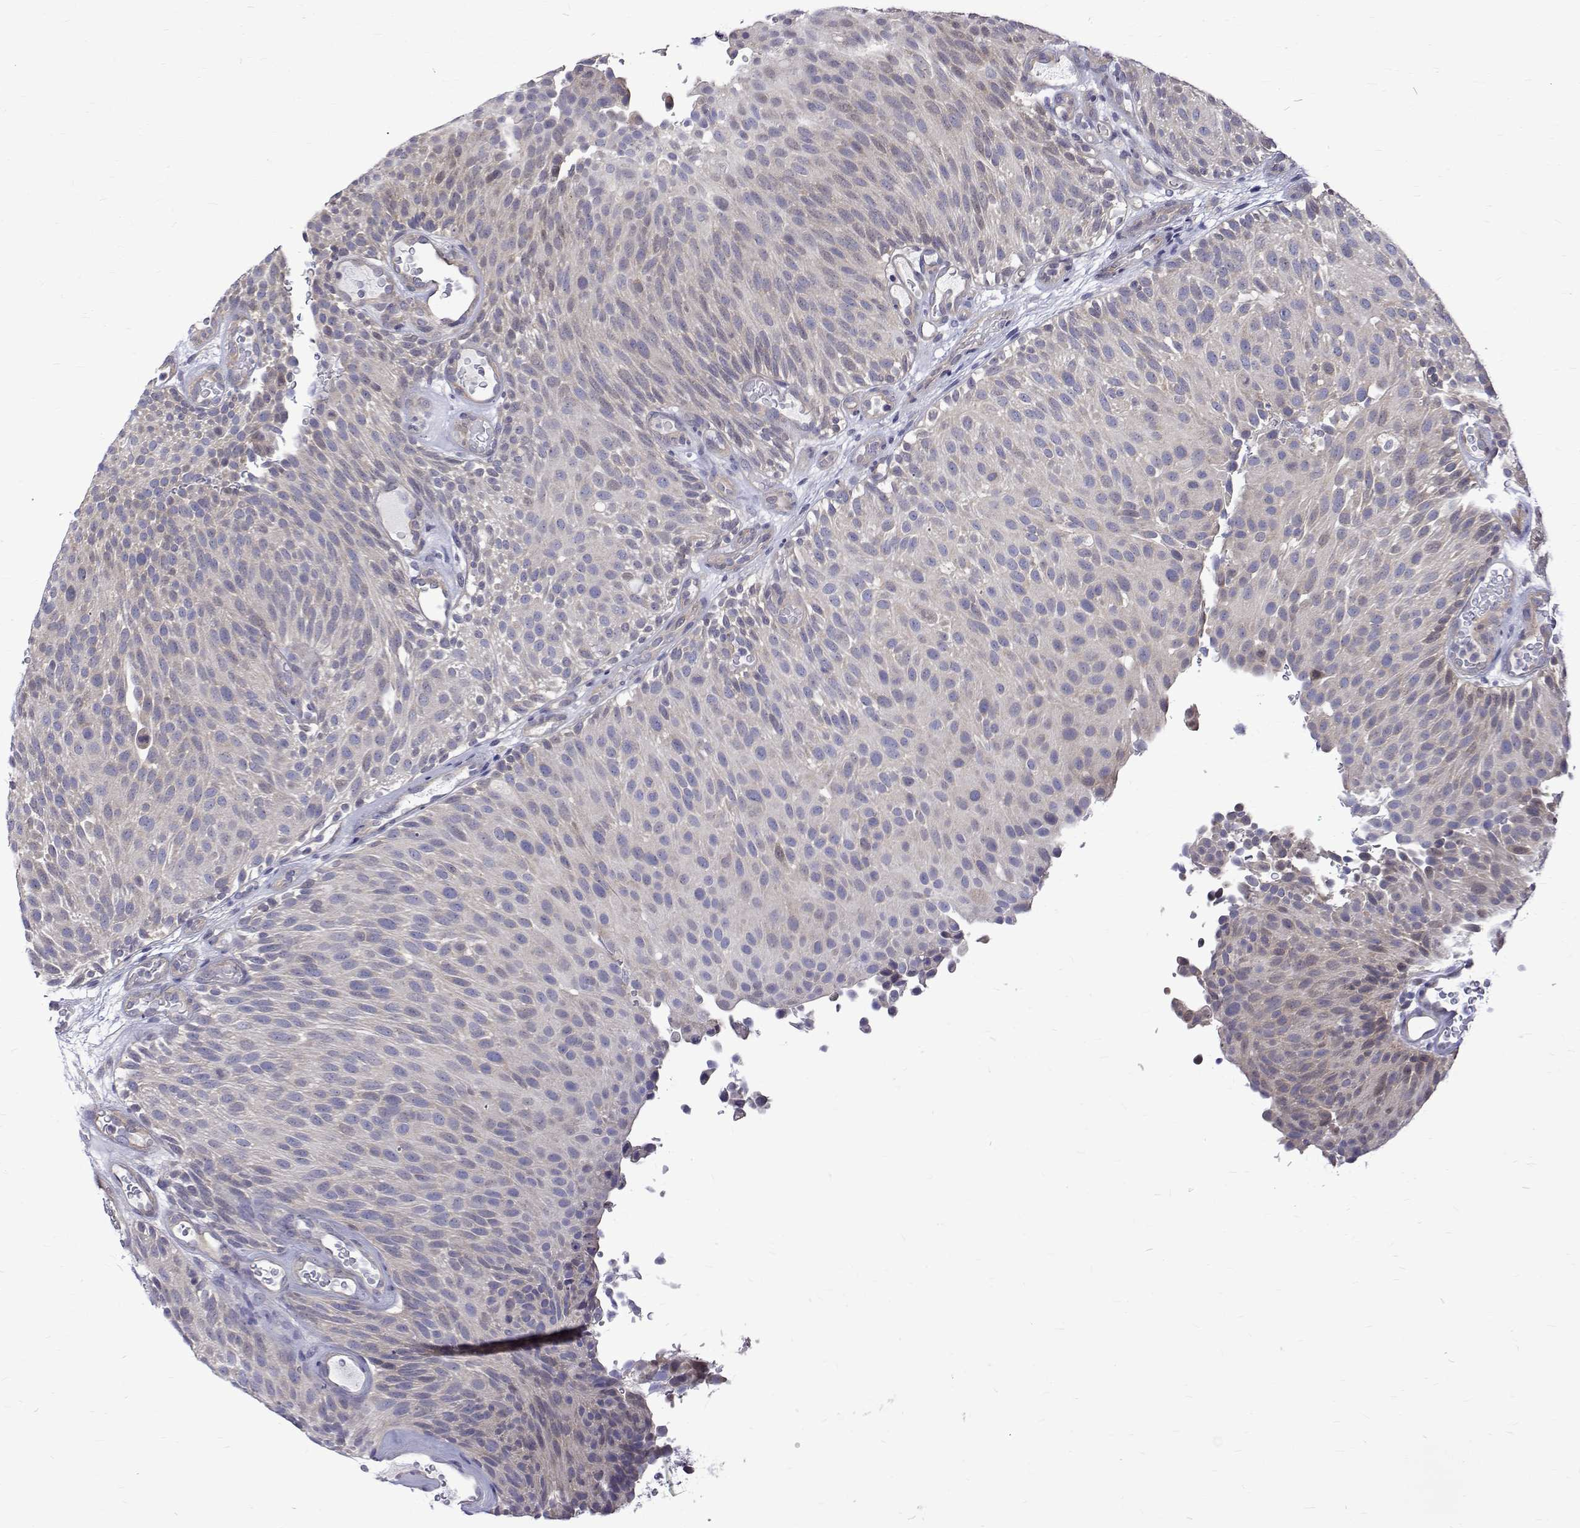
{"staining": {"intensity": "negative", "quantity": "none", "location": "none"}, "tissue": "urothelial cancer", "cell_type": "Tumor cells", "image_type": "cancer", "snomed": [{"axis": "morphology", "description": "Urothelial carcinoma, Low grade"}, {"axis": "topography", "description": "Urinary bladder"}], "caption": "Urothelial carcinoma (low-grade) stained for a protein using IHC exhibits no expression tumor cells.", "gene": "PADI1", "patient": {"sex": "male", "age": 78}}